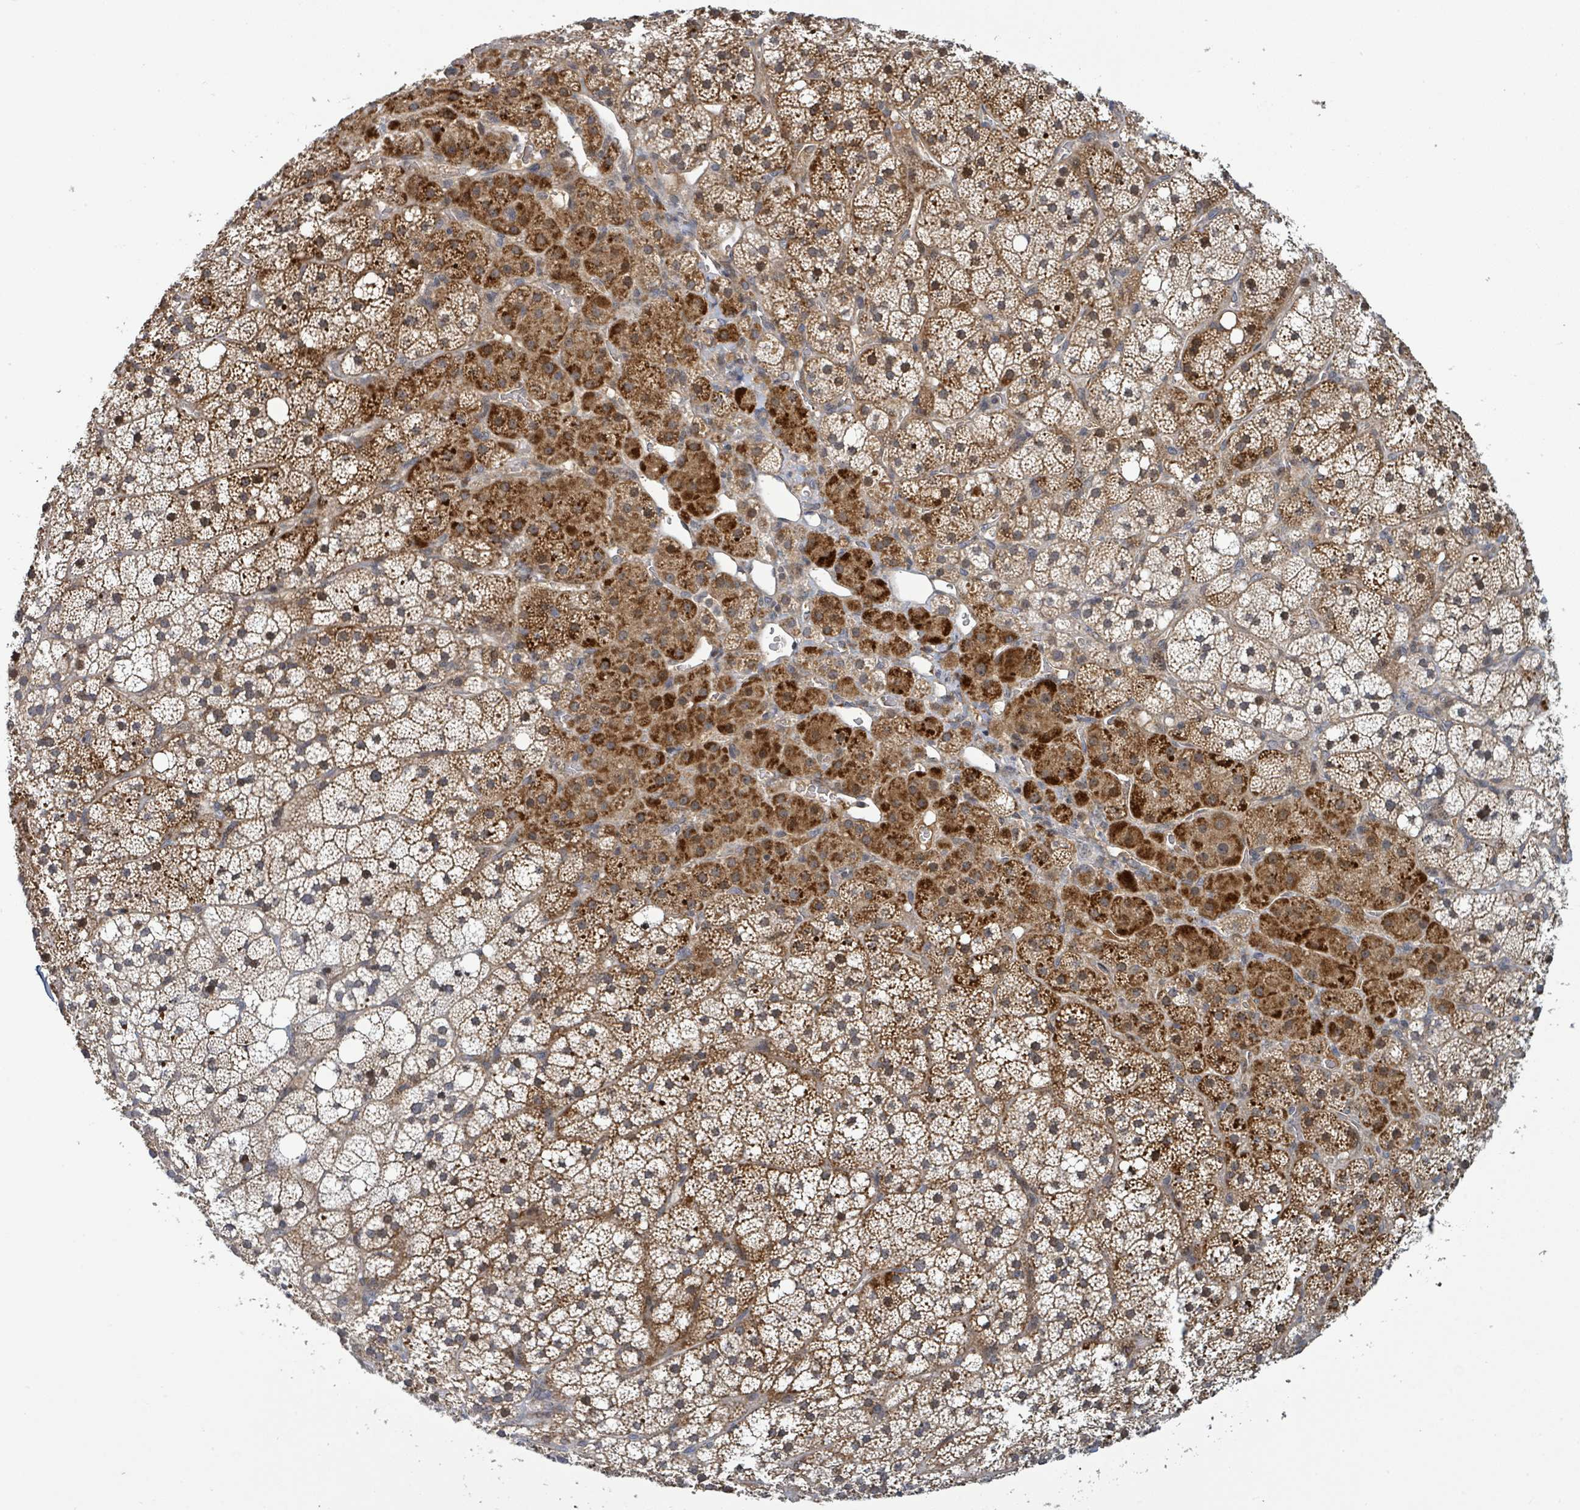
{"staining": {"intensity": "strong", "quantity": "25%-75%", "location": "cytoplasmic/membranous"}, "tissue": "adrenal gland", "cell_type": "Glandular cells", "image_type": "normal", "snomed": [{"axis": "morphology", "description": "Normal tissue, NOS"}, {"axis": "topography", "description": "Adrenal gland"}], "caption": "Protein positivity by IHC reveals strong cytoplasmic/membranous staining in about 25%-75% of glandular cells in unremarkable adrenal gland. Nuclei are stained in blue.", "gene": "ITGA11", "patient": {"sex": "male", "age": 53}}